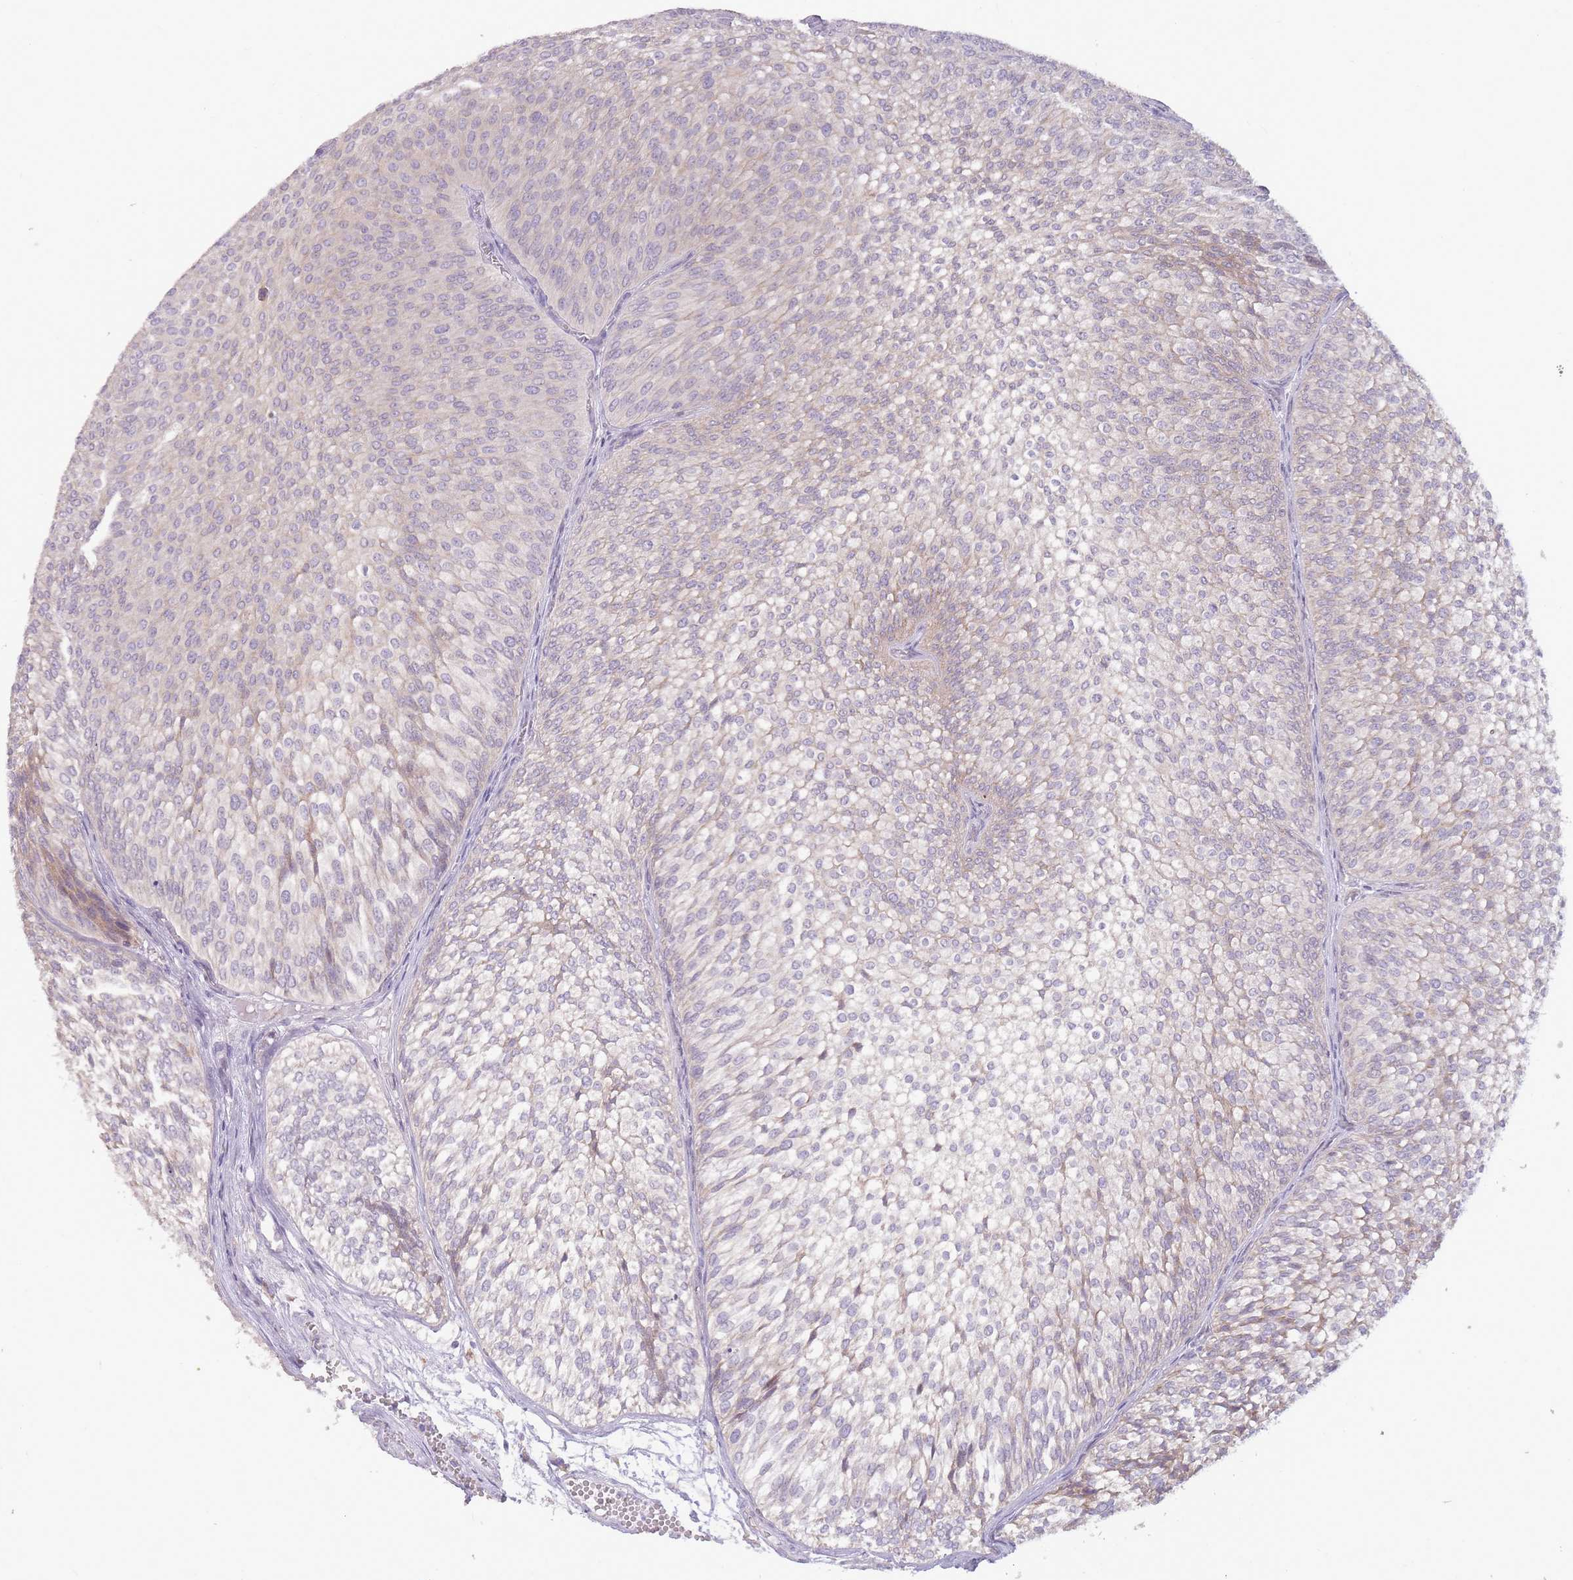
{"staining": {"intensity": "weak", "quantity": "25%-75%", "location": "cytoplasmic/membranous"}, "tissue": "urothelial cancer", "cell_type": "Tumor cells", "image_type": "cancer", "snomed": [{"axis": "morphology", "description": "Urothelial carcinoma, Low grade"}, {"axis": "topography", "description": "Urinary bladder"}], "caption": "IHC micrograph of neoplastic tissue: urothelial cancer stained using immunohistochemistry (IHC) exhibits low levels of weak protein expression localized specifically in the cytoplasmic/membranous of tumor cells, appearing as a cytoplasmic/membranous brown color.", "gene": "TRAPPC5", "patient": {"sex": "male", "age": 91}}